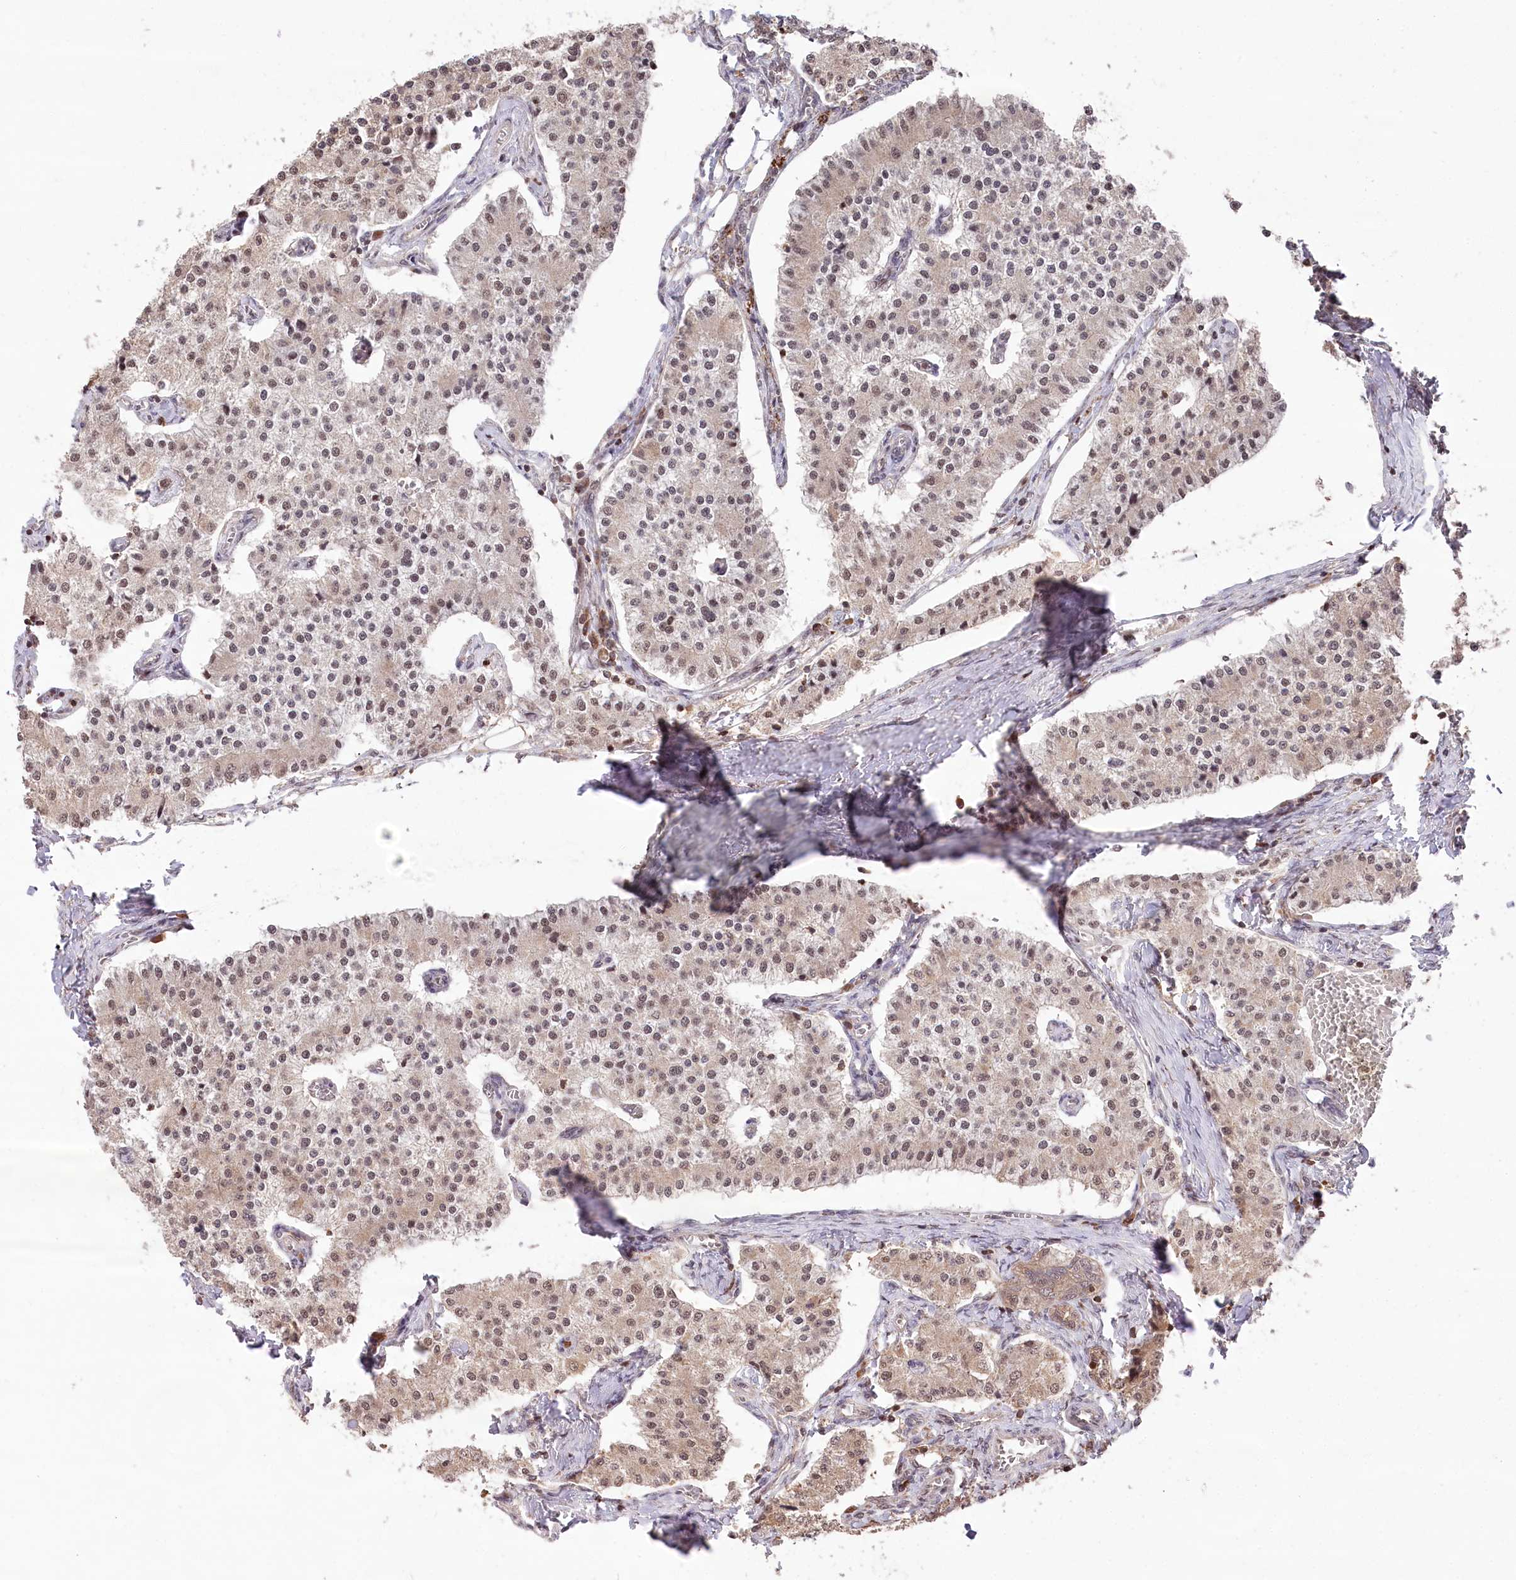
{"staining": {"intensity": "moderate", "quantity": "25%-75%", "location": "nuclear"}, "tissue": "carcinoid", "cell_type": "Tumor cells", "image_type": "cancer", "snomed": [{"axis": "morphology", "description": "Carcinoid, malignant, NOS"}, {"axis": "topography", "description": "Colon"}], "caption": "A brown stain labels moderate nuclear staining of a protein in human carcinoid tumor cells. (DAB (3,3'-diaminobenzidine) IHC with brightfield microscopy, high magnification).", "gene": "CCSER2", "patient": {"sex": "female", "age": 52}}